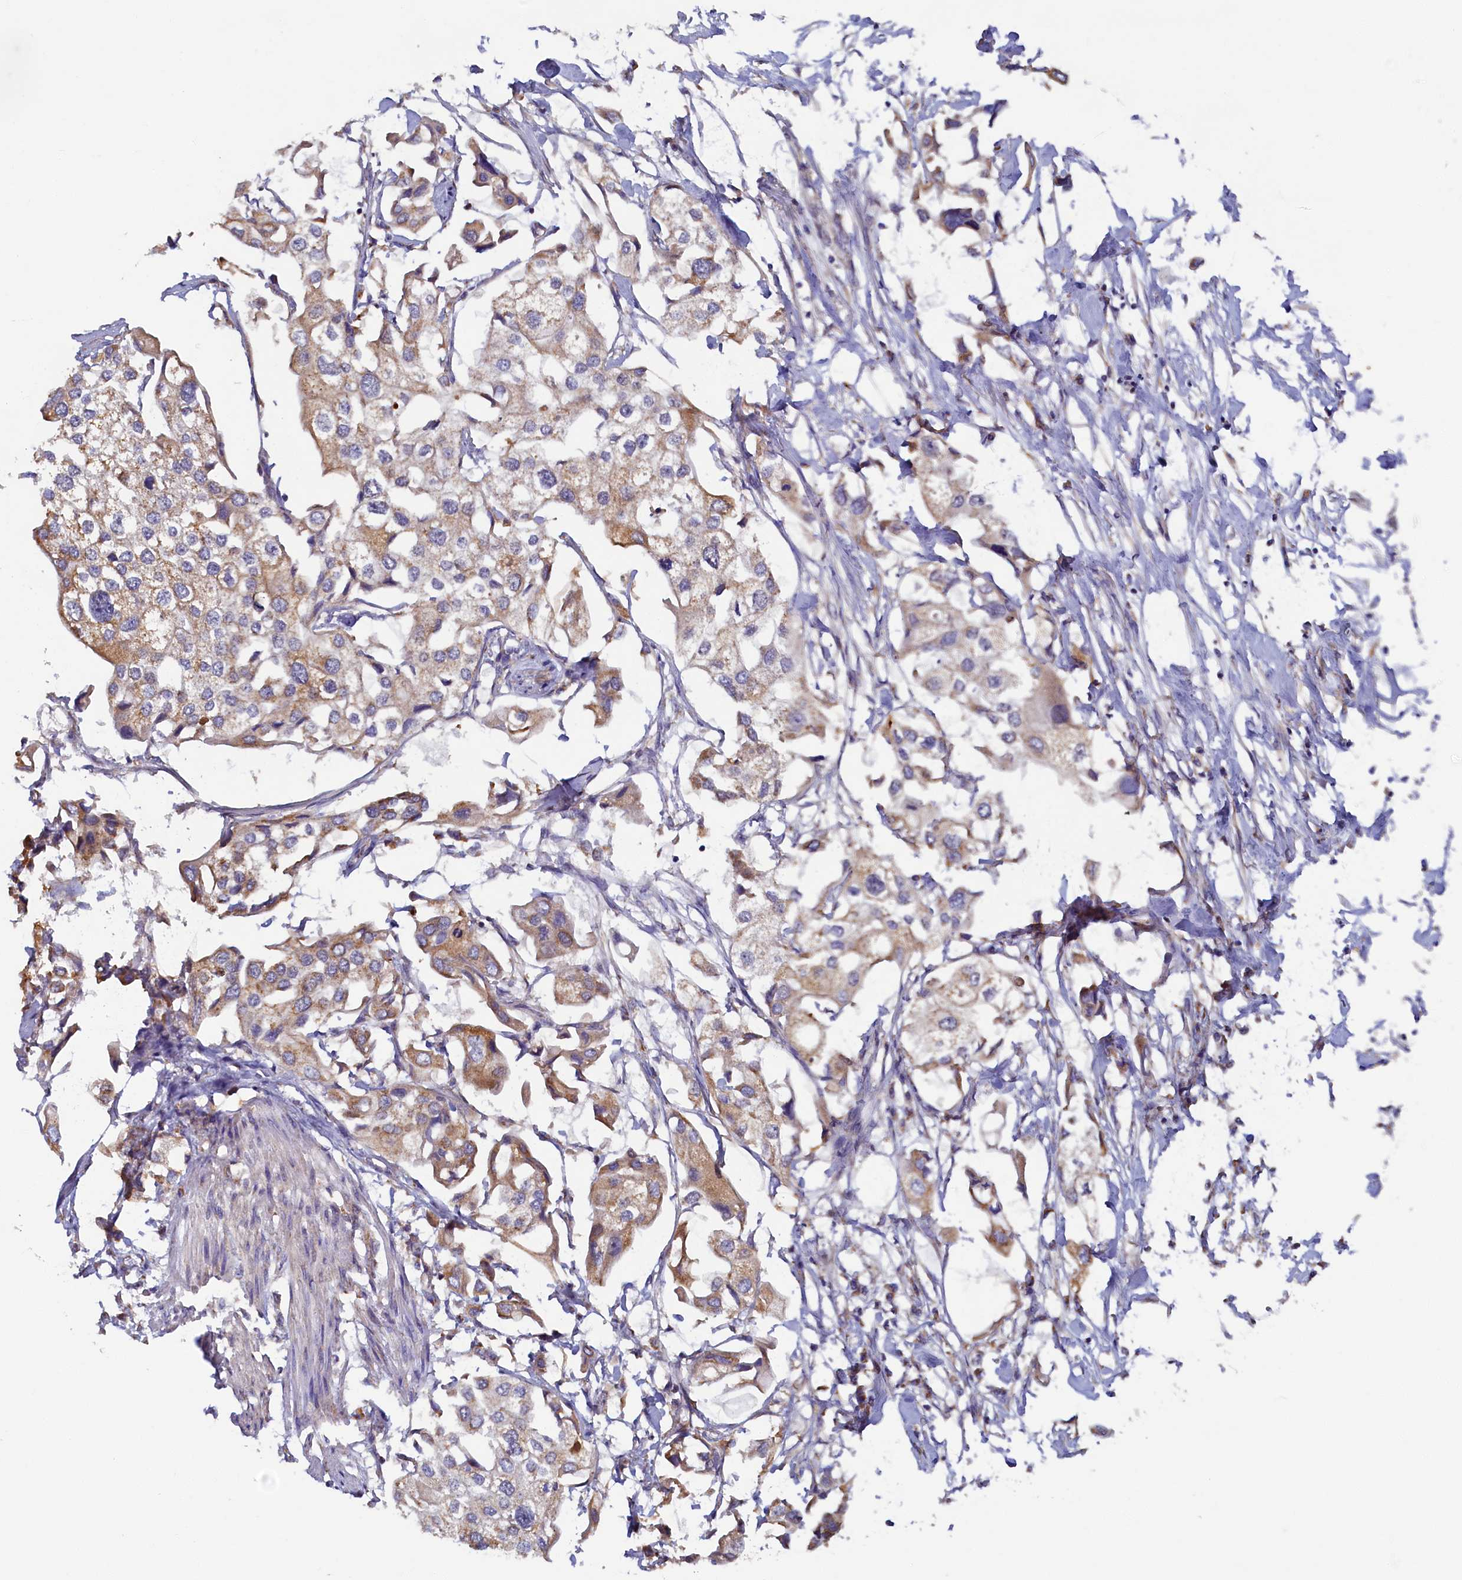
{"staining": {"intensity": "moderate", "quantity": "<25%", "location": "cytoplasmic/membranous"}, "tissue": "urothelial cancer", "cell_type": "Tumor cells", "image_type": "cancer", "snomed": [{"axis": "morphology", "description": "Urothelial carcinoma, High grade"}, {"axis": "topography", "description": "Urinary bladder"}], "caption": "DAB immunohistochemical staining of human urothelial cancer reveals moderate cytoplasmic/membranous protein expression in about <25% of tumor cells.", "gene": "STX12", "patient": {"sex": "male", "age": 64}}